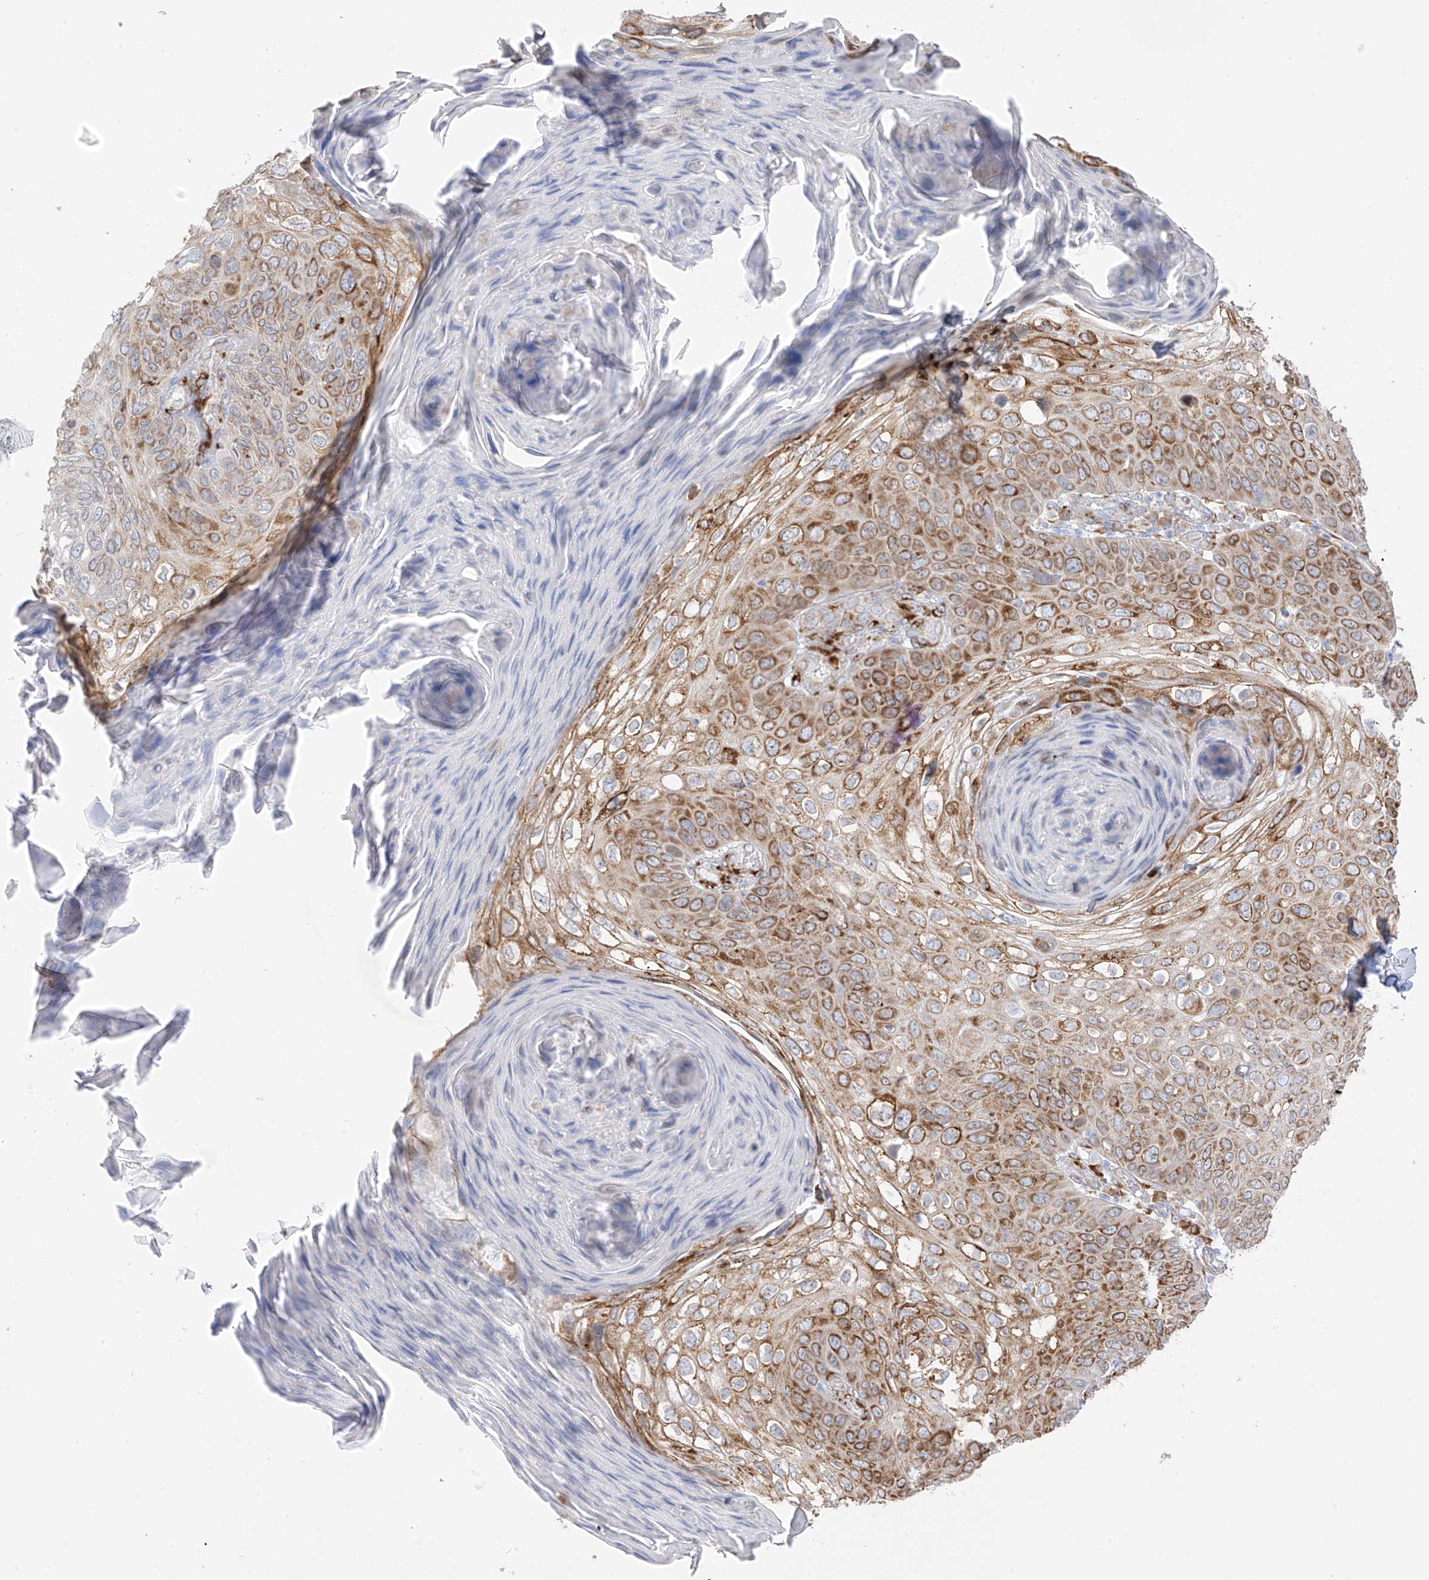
{"staining": {"intensity": "moderate", "quantity": "25%-75%", "location": "cytoplasmic/membranous"}, "tissue": "skin cancer", "cell_type": "Tumor cells", "image_type": "cancer", "snomed": [{"axis": "morphology", "description": "Squamous cell carcinoma, NOS"}, {"axis": "topography", "description": "Skin"}], "caption": "An IHC photomicrograph of neoplastic tissue is shown. Protein staining in brown shows moderate cytoplasmic/membranous positivity in skin squamous cell carcinoma within tumor cells.", "gene": "LRRC59", "patient": {"sex": "female", "age": 90}}